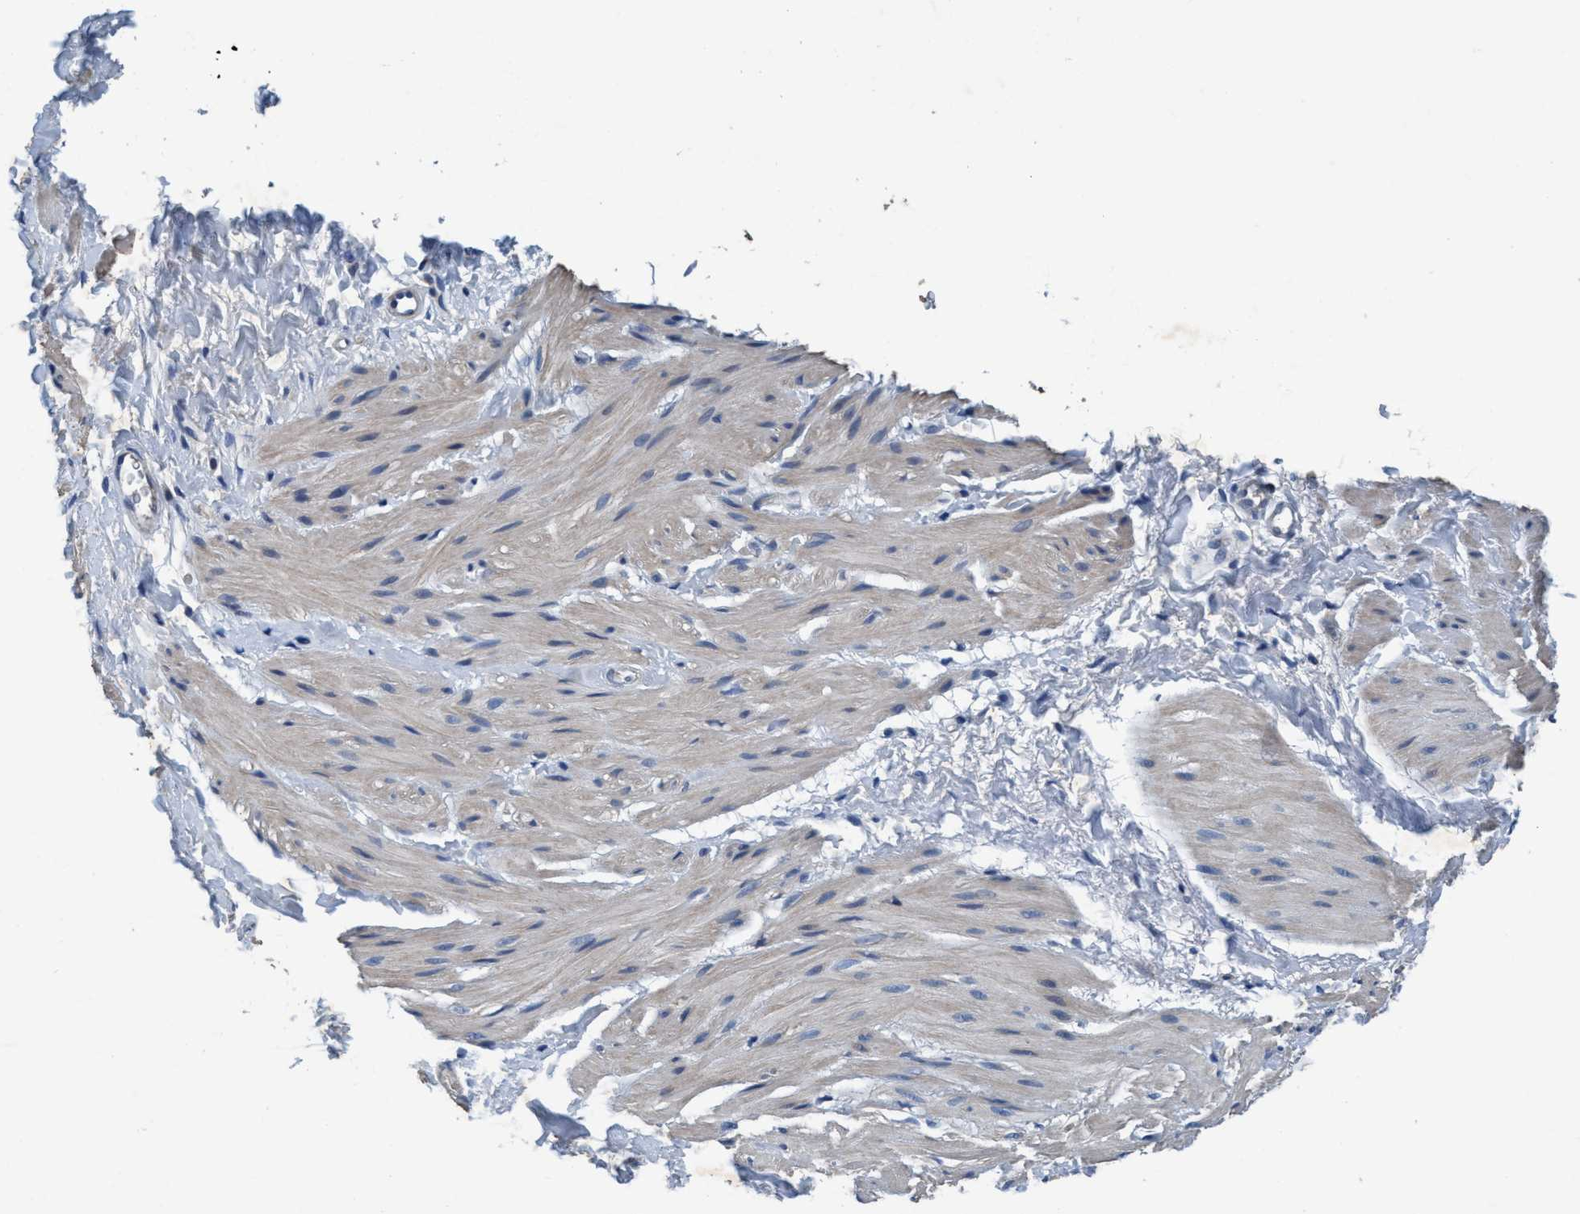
{"staining": {"intensity": "weak", "quantity": "<25%", "location": "cytoplasmic/membranous"}, "tissue": "smooth muscle", "cell_type": "Smooth muscle cells", "image_type": "normal", "snomed": [{"axis": "morphology", "description": "Normal tissue, NOS"}, {"axis": "topography", "description": "Smooth muscle"}], "caption": "Human smooth muscle stained for a protein using immunohistochemistry (IHC) demonstrates no staining in smooth muscle cells.", "gene": "ANKFN1", "patient": {"sex": "male", "age": 16}}